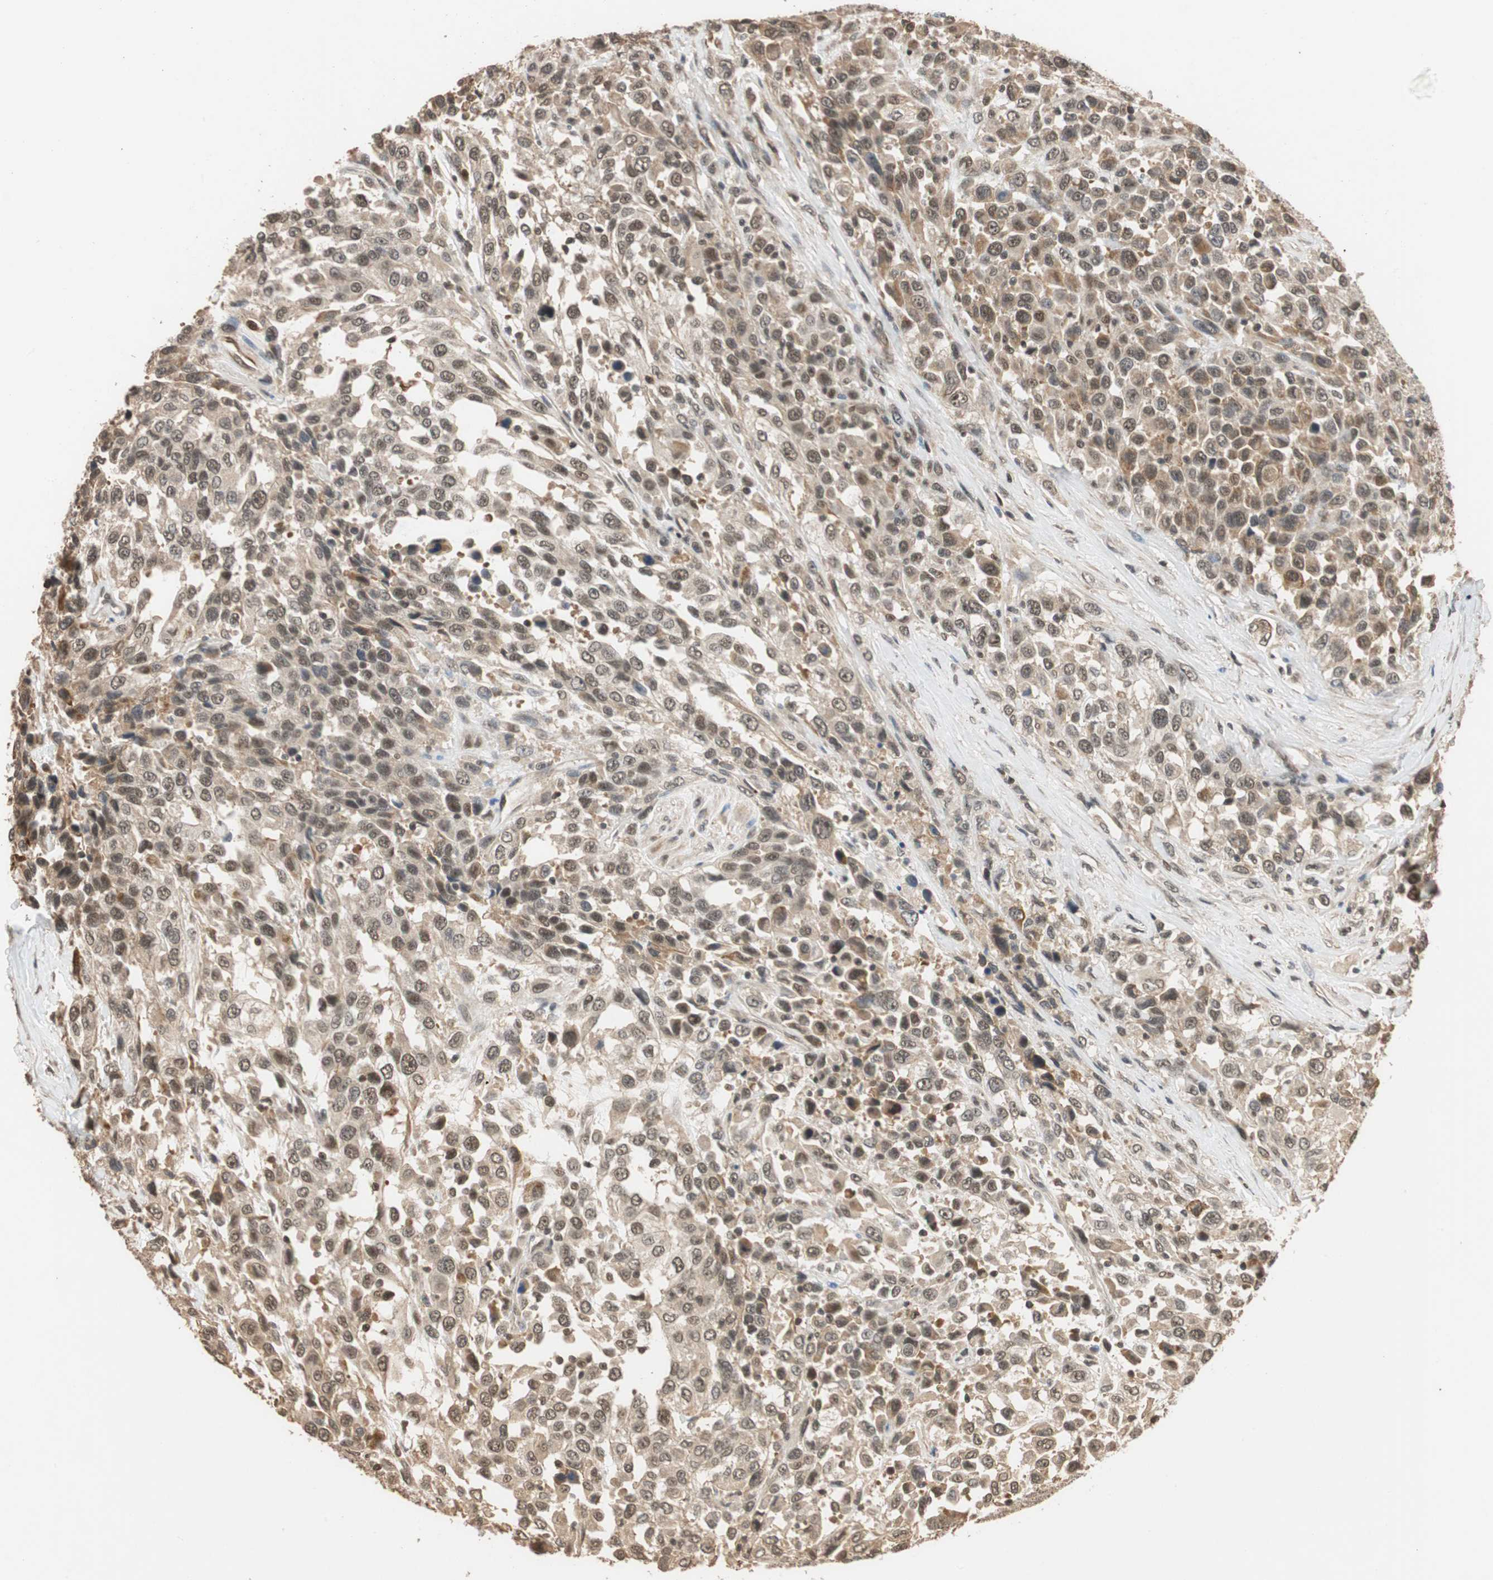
{"staining": {"intensity": "moderate", "quantity": ">75%", "location": "cytoplasmic/membranous,nuclear"}, "tissue": "urothelial cancer", "cell_type": "Tumor cells", "image_type": "cancer", "snomed": [{"axis": "morphology", "description": "Urothelial carcinoma, High grade"}, {"axis": "topography", "description": "Urinary bladder"}], "caption": "Moderate cytoplasmic/membranous and nuclear protein expression is appreciated in about >75% of tumor cells in urothelial carcinoma (high-grade).", "gene": "CDC5L", "patient": {"sex": "female", "age": 80}}